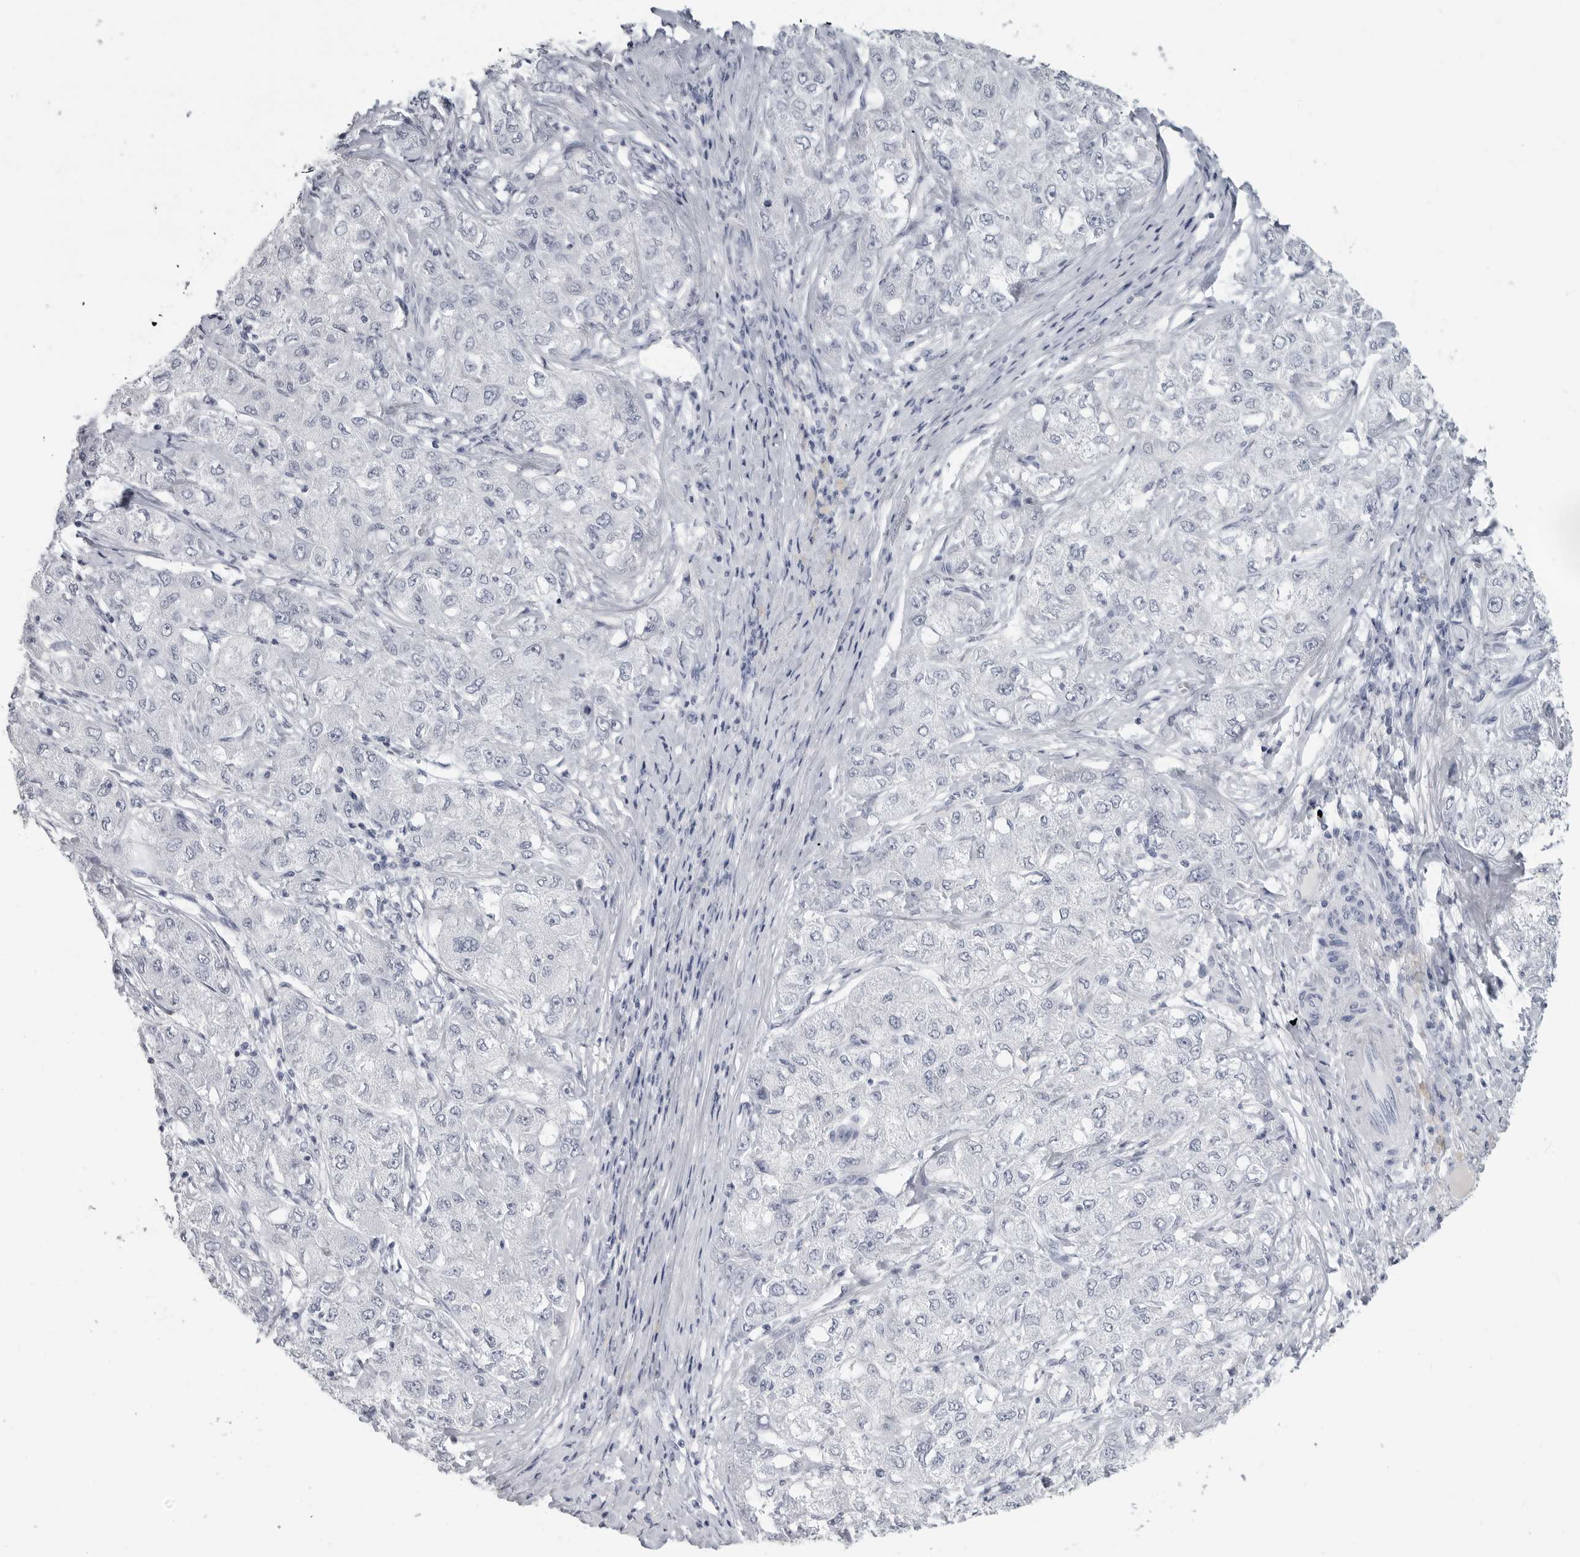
{"staining": {"intensity": "negative", "quantity": "none", "location": "none"}, "tissue": "liver cancer", "cell_type": "Tumor cells", "image_type": "cancer", "snomed": [{"axis": "morphology", "description": "Carcinoma, Hepatocellular, NOS"}, {"axis": "topography", "description": "Liver"}], "caption": "A micrograph of human hepatocellular carcinoma (liver) is negative for staining in tumor cells.", "gene": "LY6D", "patient": {"sex": "male", "age": 80}}